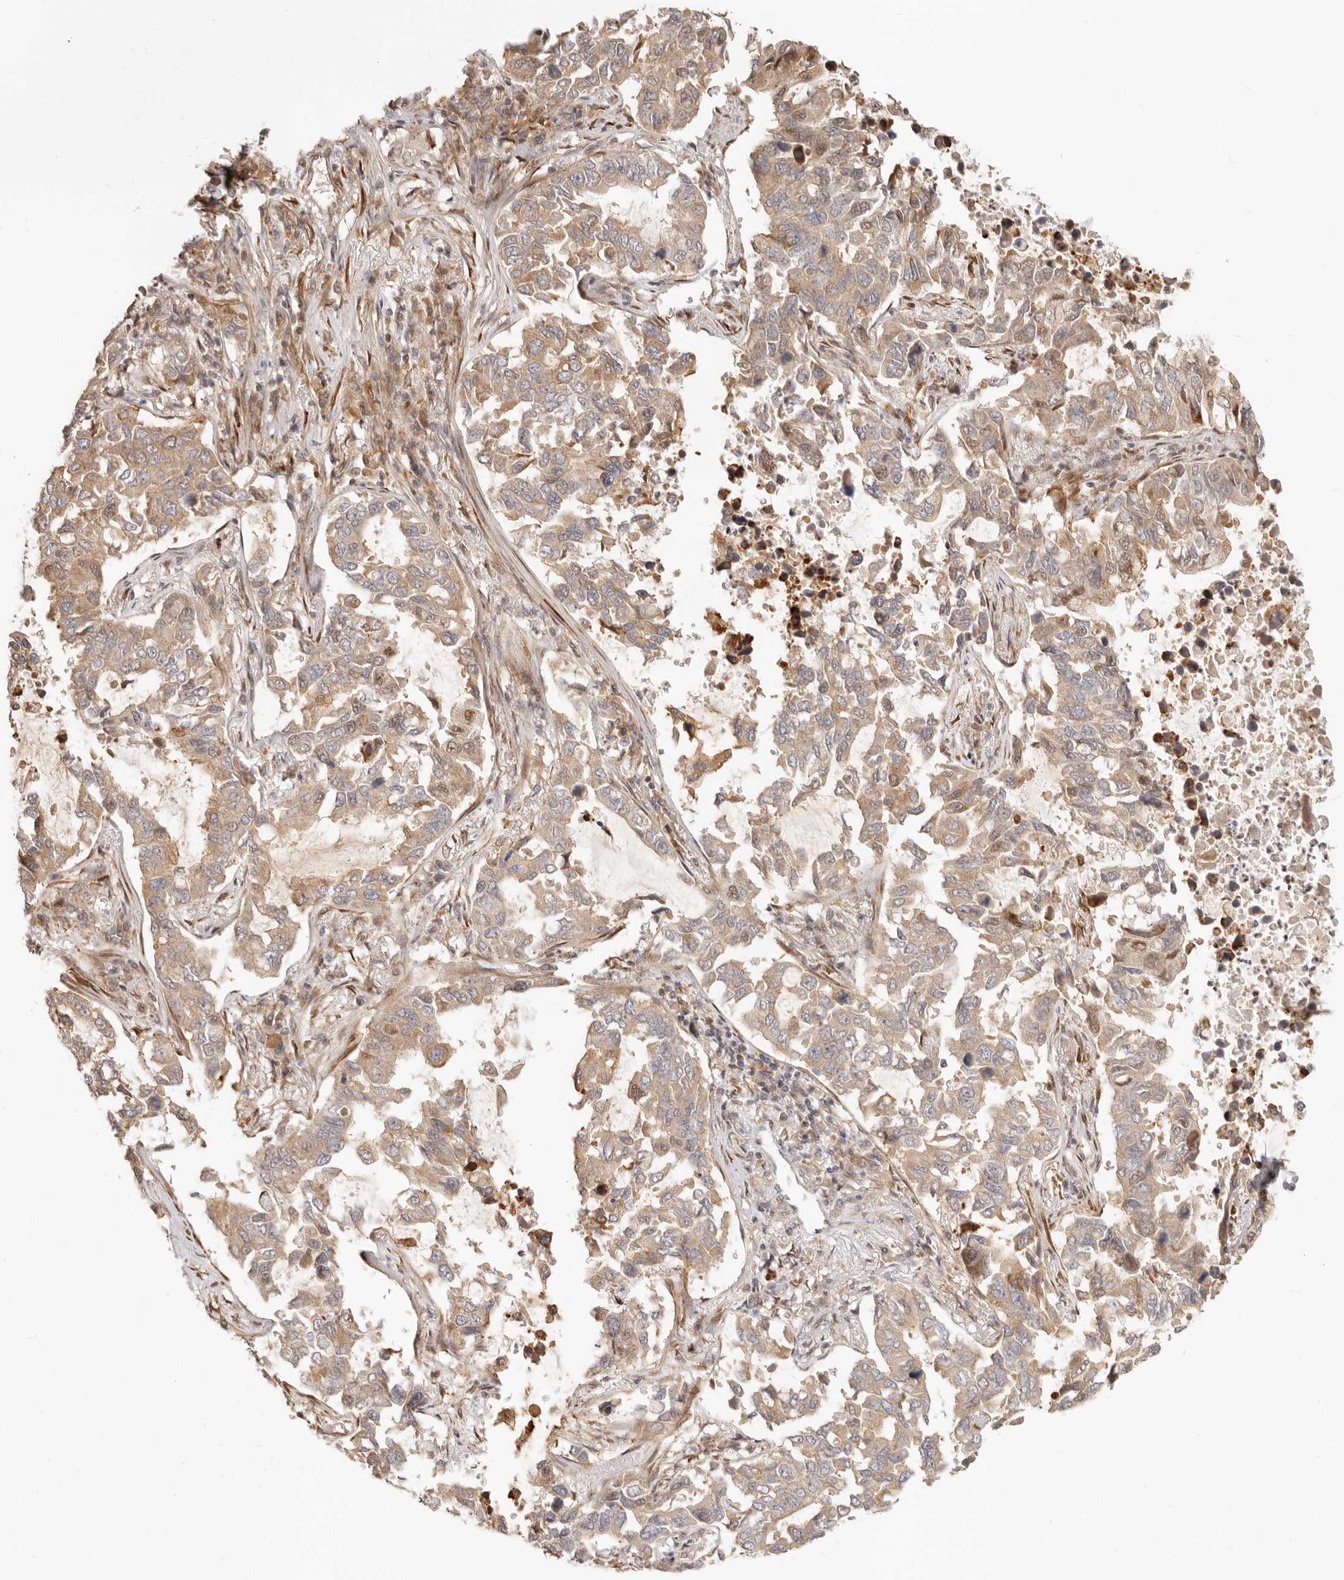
{"staining": {"intensity": "moderate", "quantity": ">75%", "location": "cytoplasmic/membranous"}, "tissue": "lung cancer", "cell_type": "Tumor cells", "image_type": "cancer", "snomed": [{"axis": "morphology", "description": "Adenocarcinoma, NOS"}, {"axis": "topography", "description": "Lung"}], "caption": "A high-resolution image shows IHC staining of lung cancer, which shows moderate cytoplasmic/membranous staining in about >75% of tumor cells.", "gene": "TUFT1", "patient": {"sex": "male", "age": 64}}